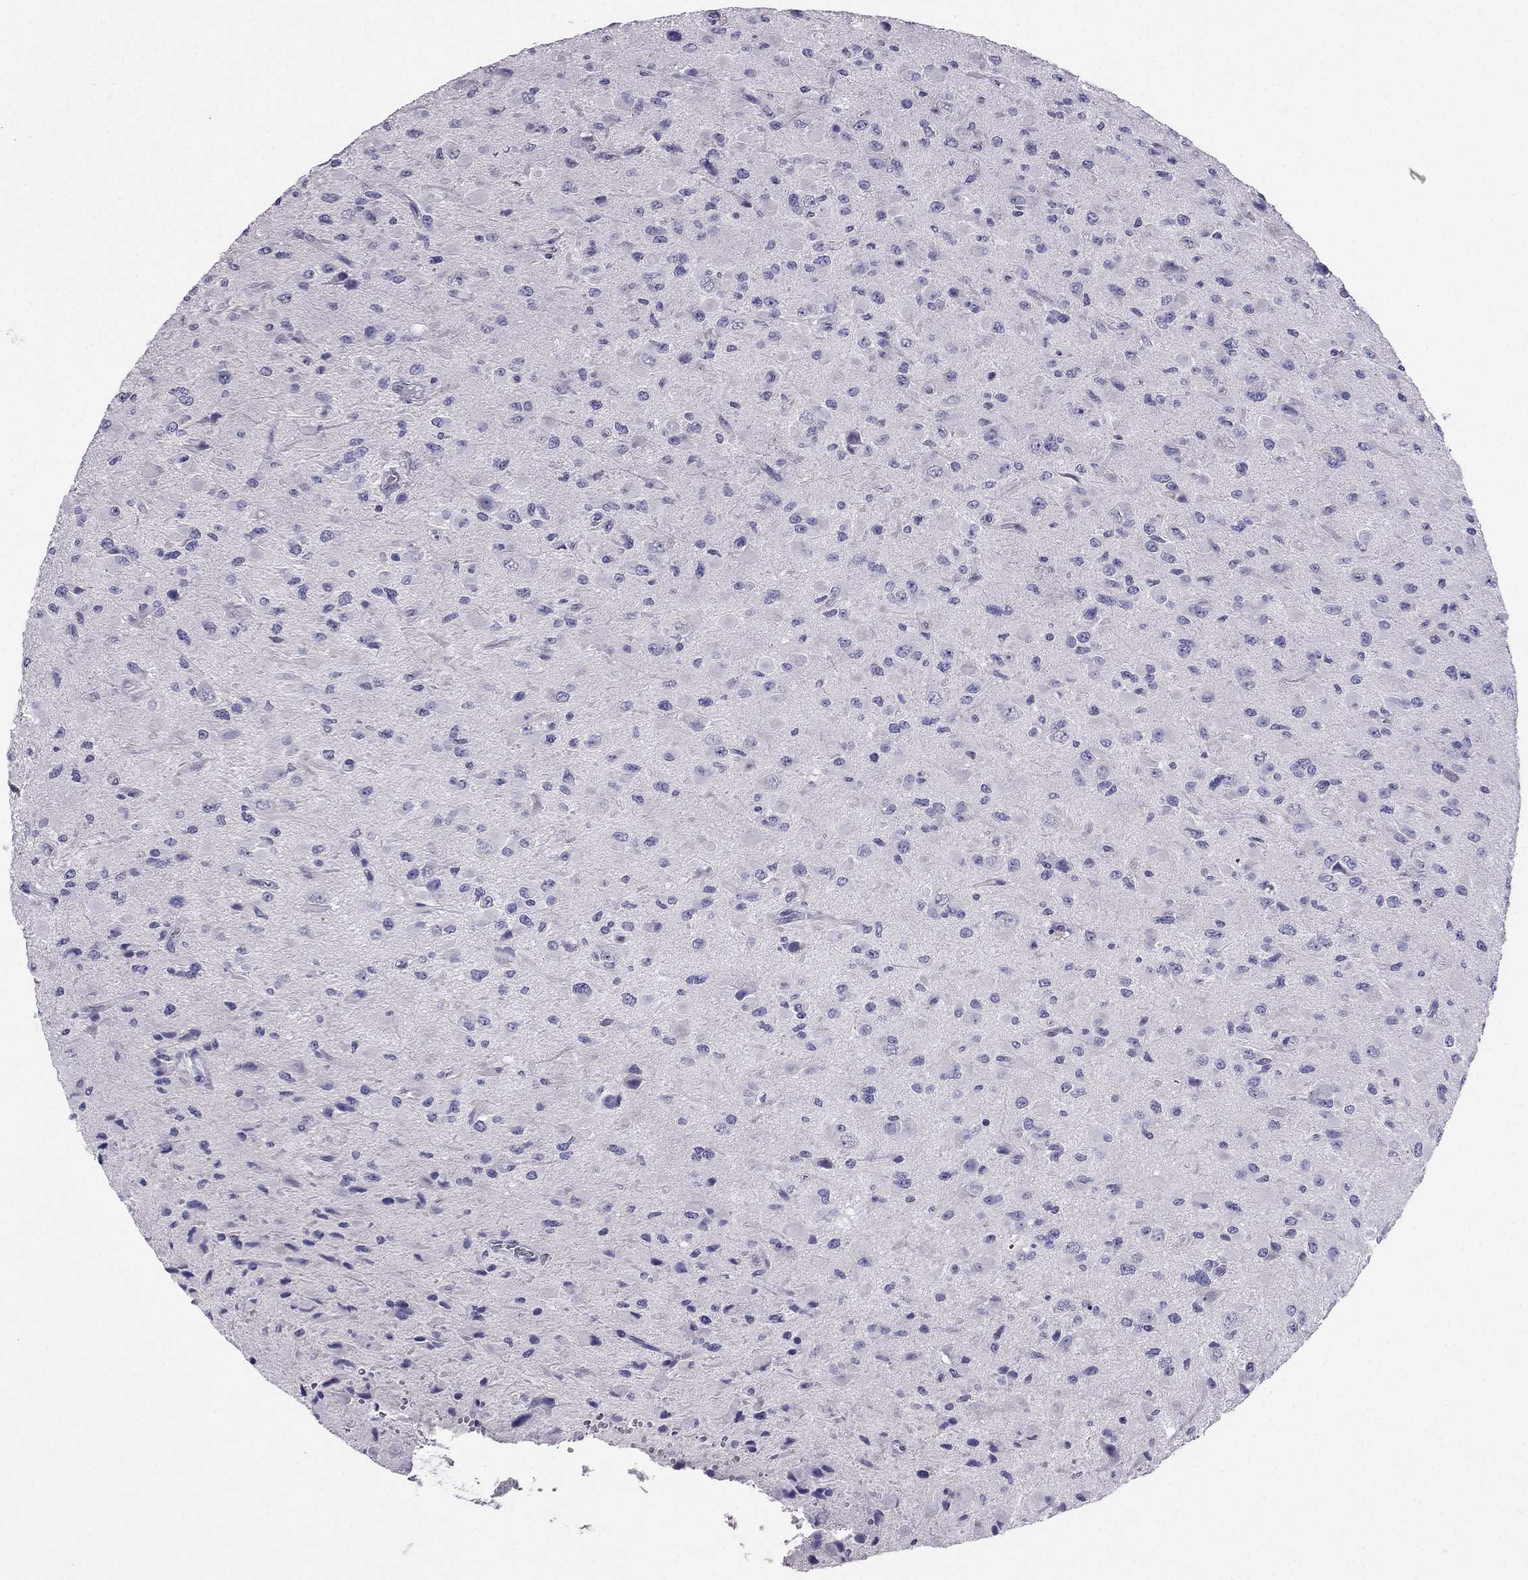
{"staining": {"intensity": "negative", "quantity": "none", "location": "none"}, "tissue": "glioma", "cell_type": "Tumor cells", "image_type": "cancer", "snomed": [{"axis": "morphology", "description": "Glioma, malignant, High grade"}, {"axis": "topography", "description": "Cerebral cortex"}], "caption": "There is no significant expression in tumor cells of glioma. Brightfield microscopy of immunohistochemistry (IHC) stained with DAB (brown) and hematoxylin (blue), captured at high magnification.", "gene": "ARID3A", "patient": {"sex": "male", "age": 35}}